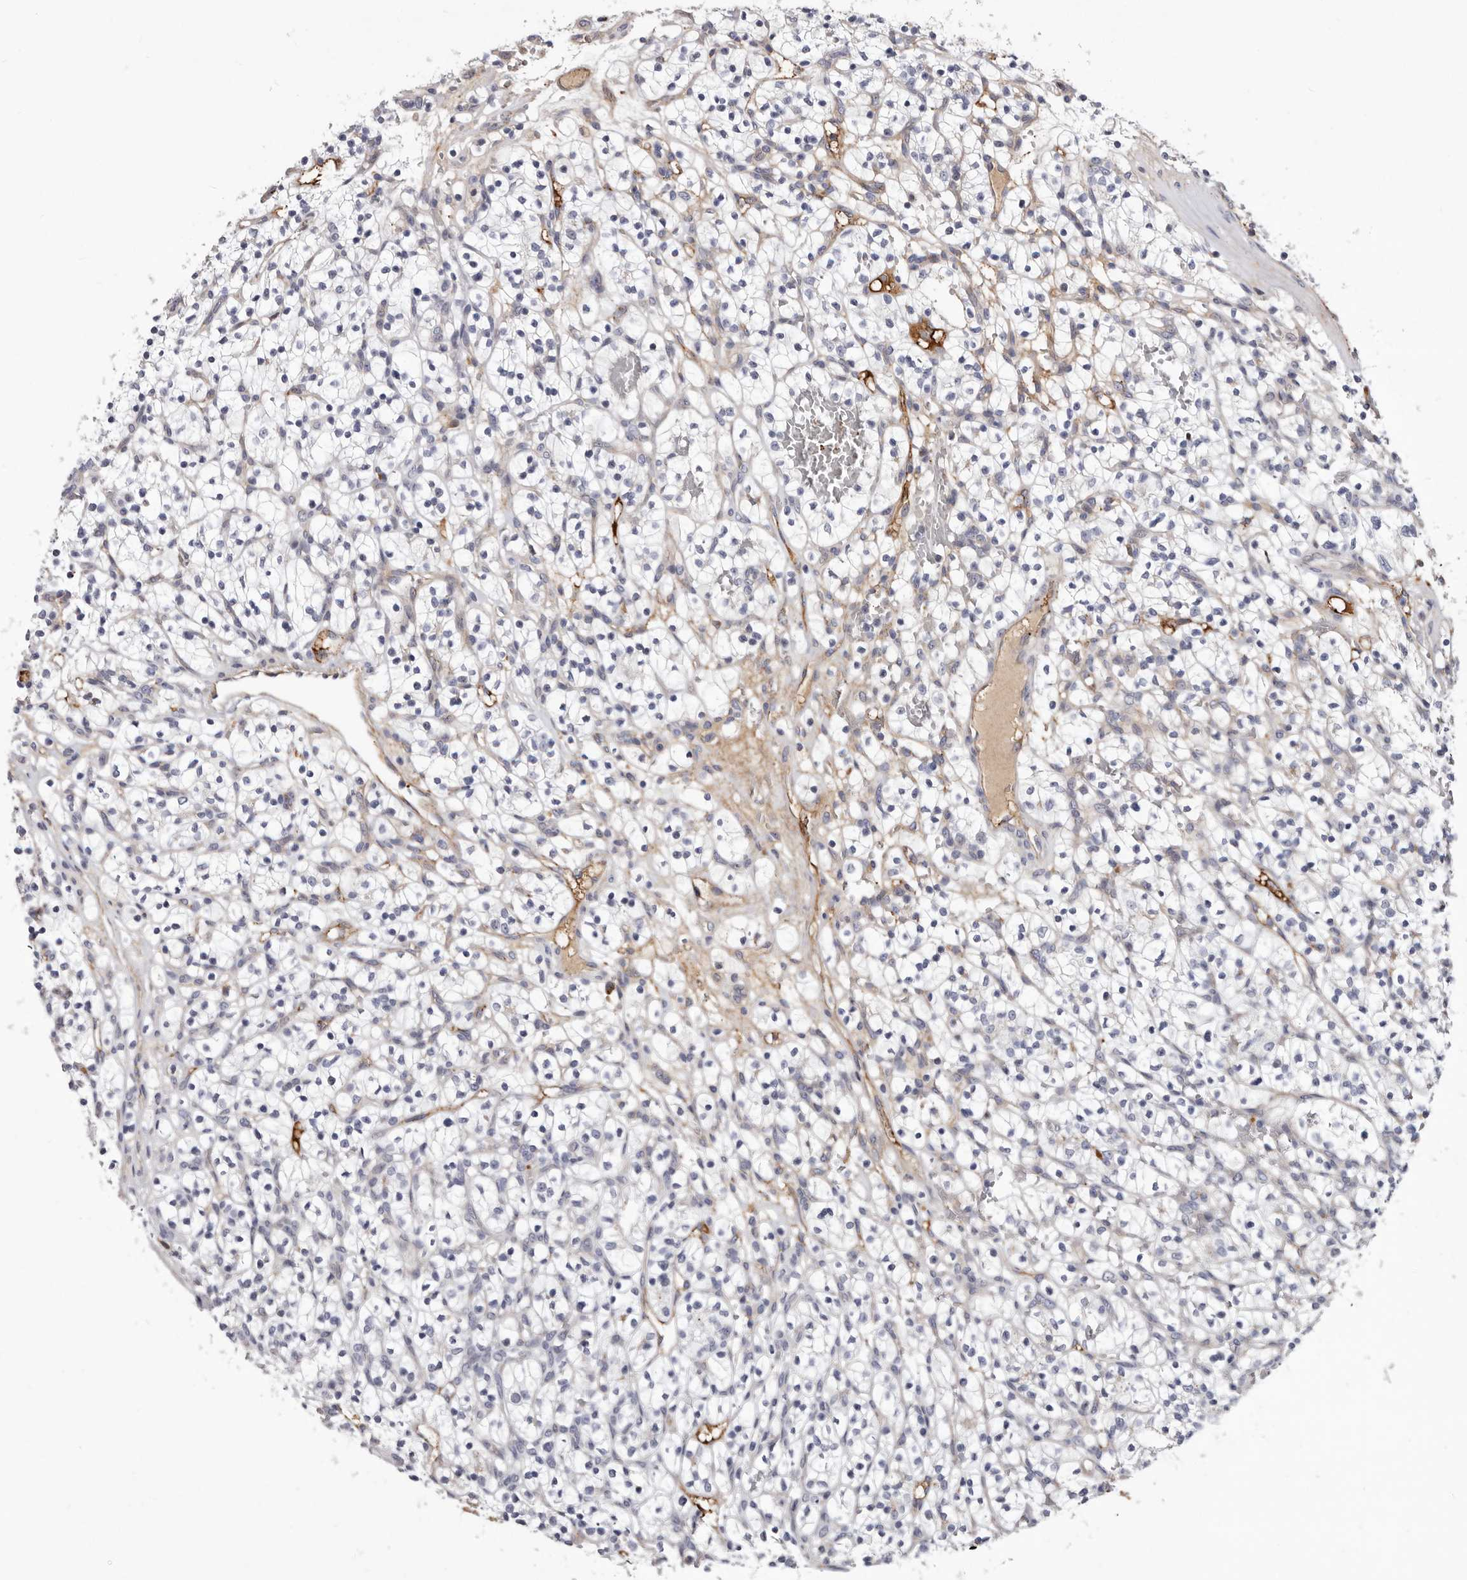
{"staining": {"intensity": "negative", "quantity": "none", "location": "none"}, "tissue": "renal cancer", "cell_type": "Tumor cells", "image_type": "cancer", "snomed": [{"axis": "morphology", "description": "Adenocarcinoma, NOS"}, {"axis": "topography", "description": "Kidney"}], "caption": "Tumor cells show no significant protein positivity in renal adenocarcinoma.", "gene": "NUBPL", "patient": {"sex": "female", "age": 57}}